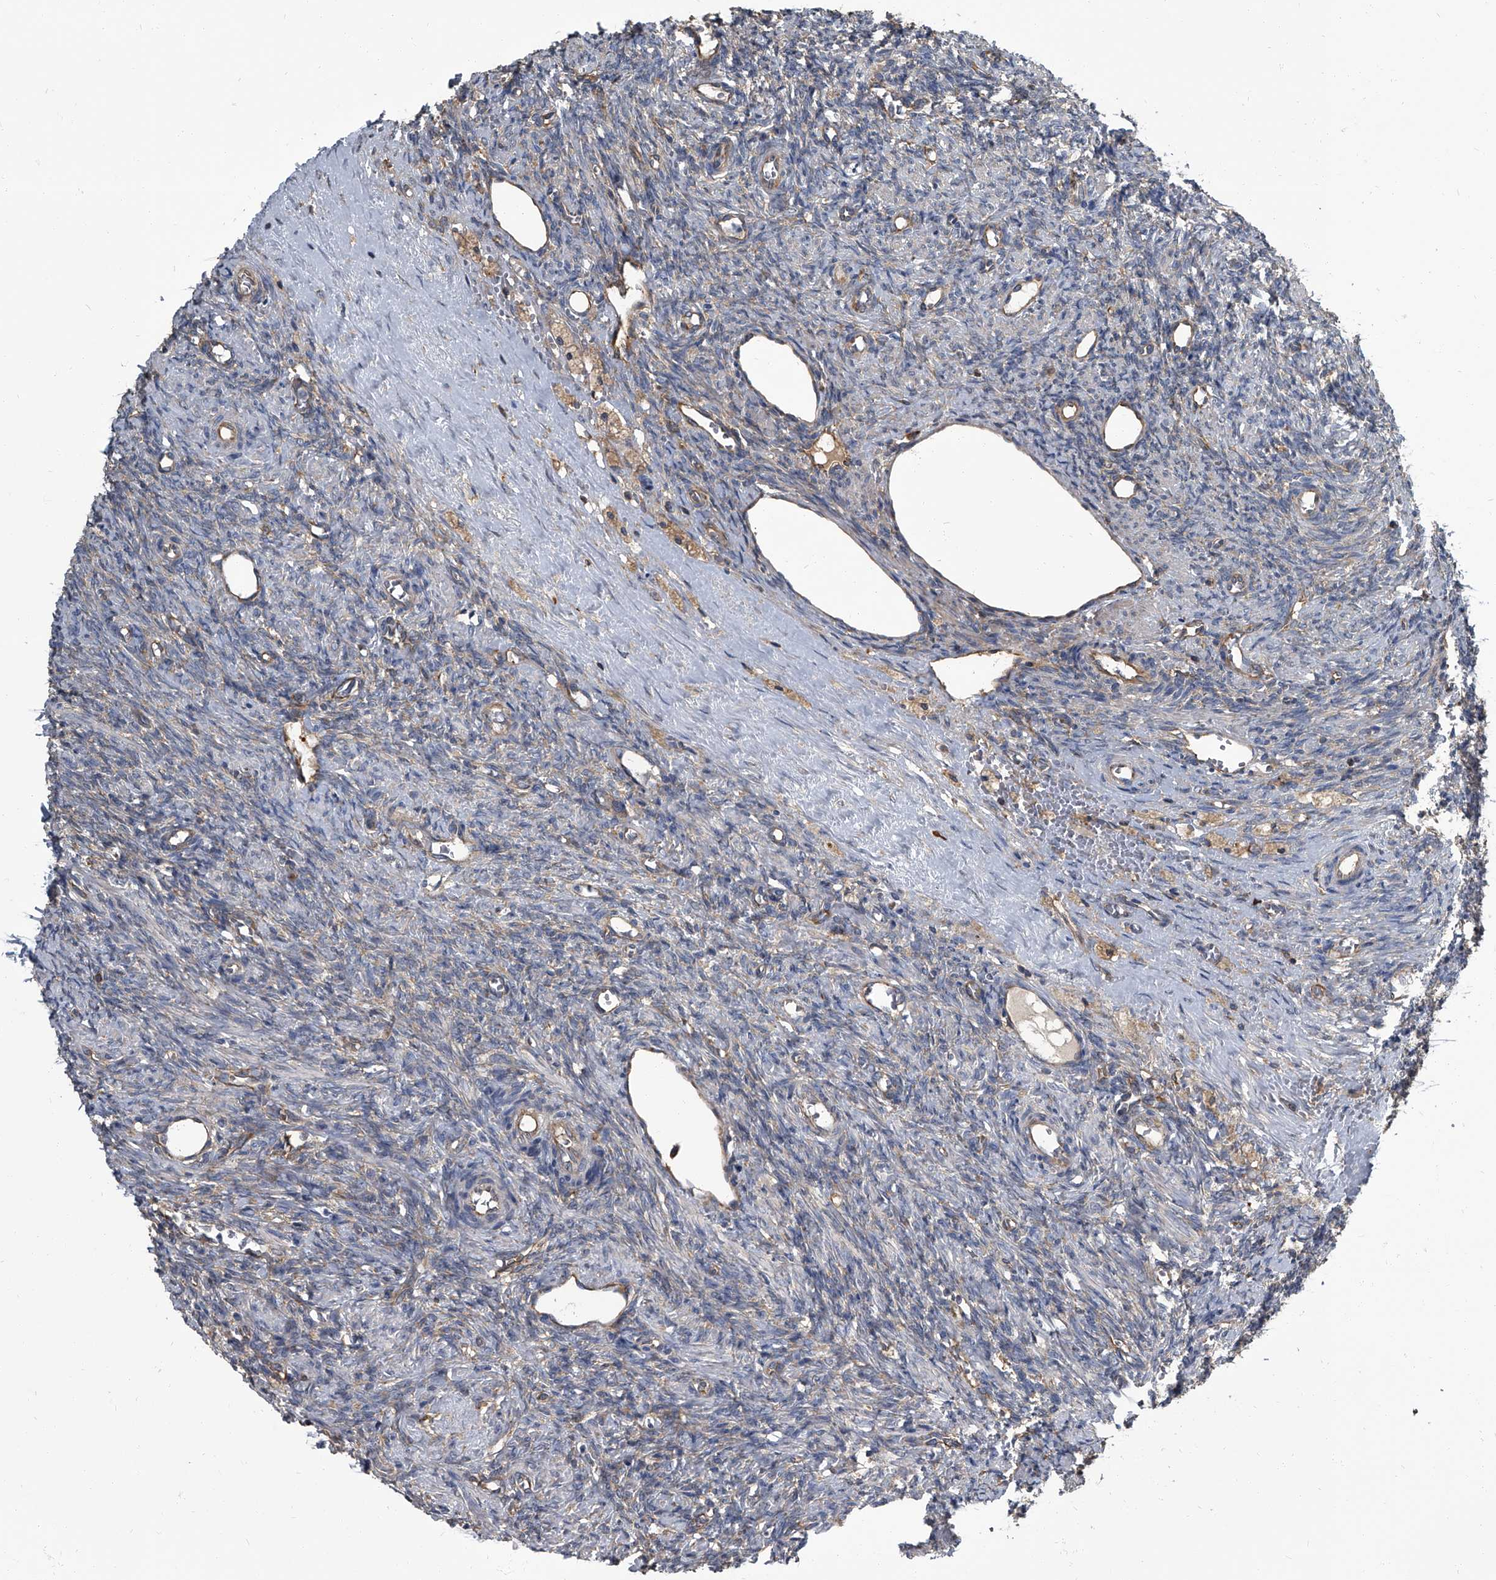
{"staining": {"intensity": "moderate", "quantity": ">75%", "location": "cytoplasmic/membranous"}, "tissue": "ovary", "cell_type": "Follicle cells", "image_type": "normal", "snomed": [{"axis": "morphology", "description": "Normal tissue, NOS"}, {"axis": "topography", "description": "Ovary"}], "caption": "Immunohistochemical staining of normal ovary shows medium levels of moderate cytoplasmic/membranous staining in about >75% of follicle cells. The staining was performed using DAB, with brown indicating positive protein expression. Nuclei are stained blue with hematoxylin.", "gene": "CDV3", "patient": {"sex": "female", "age": 41}}